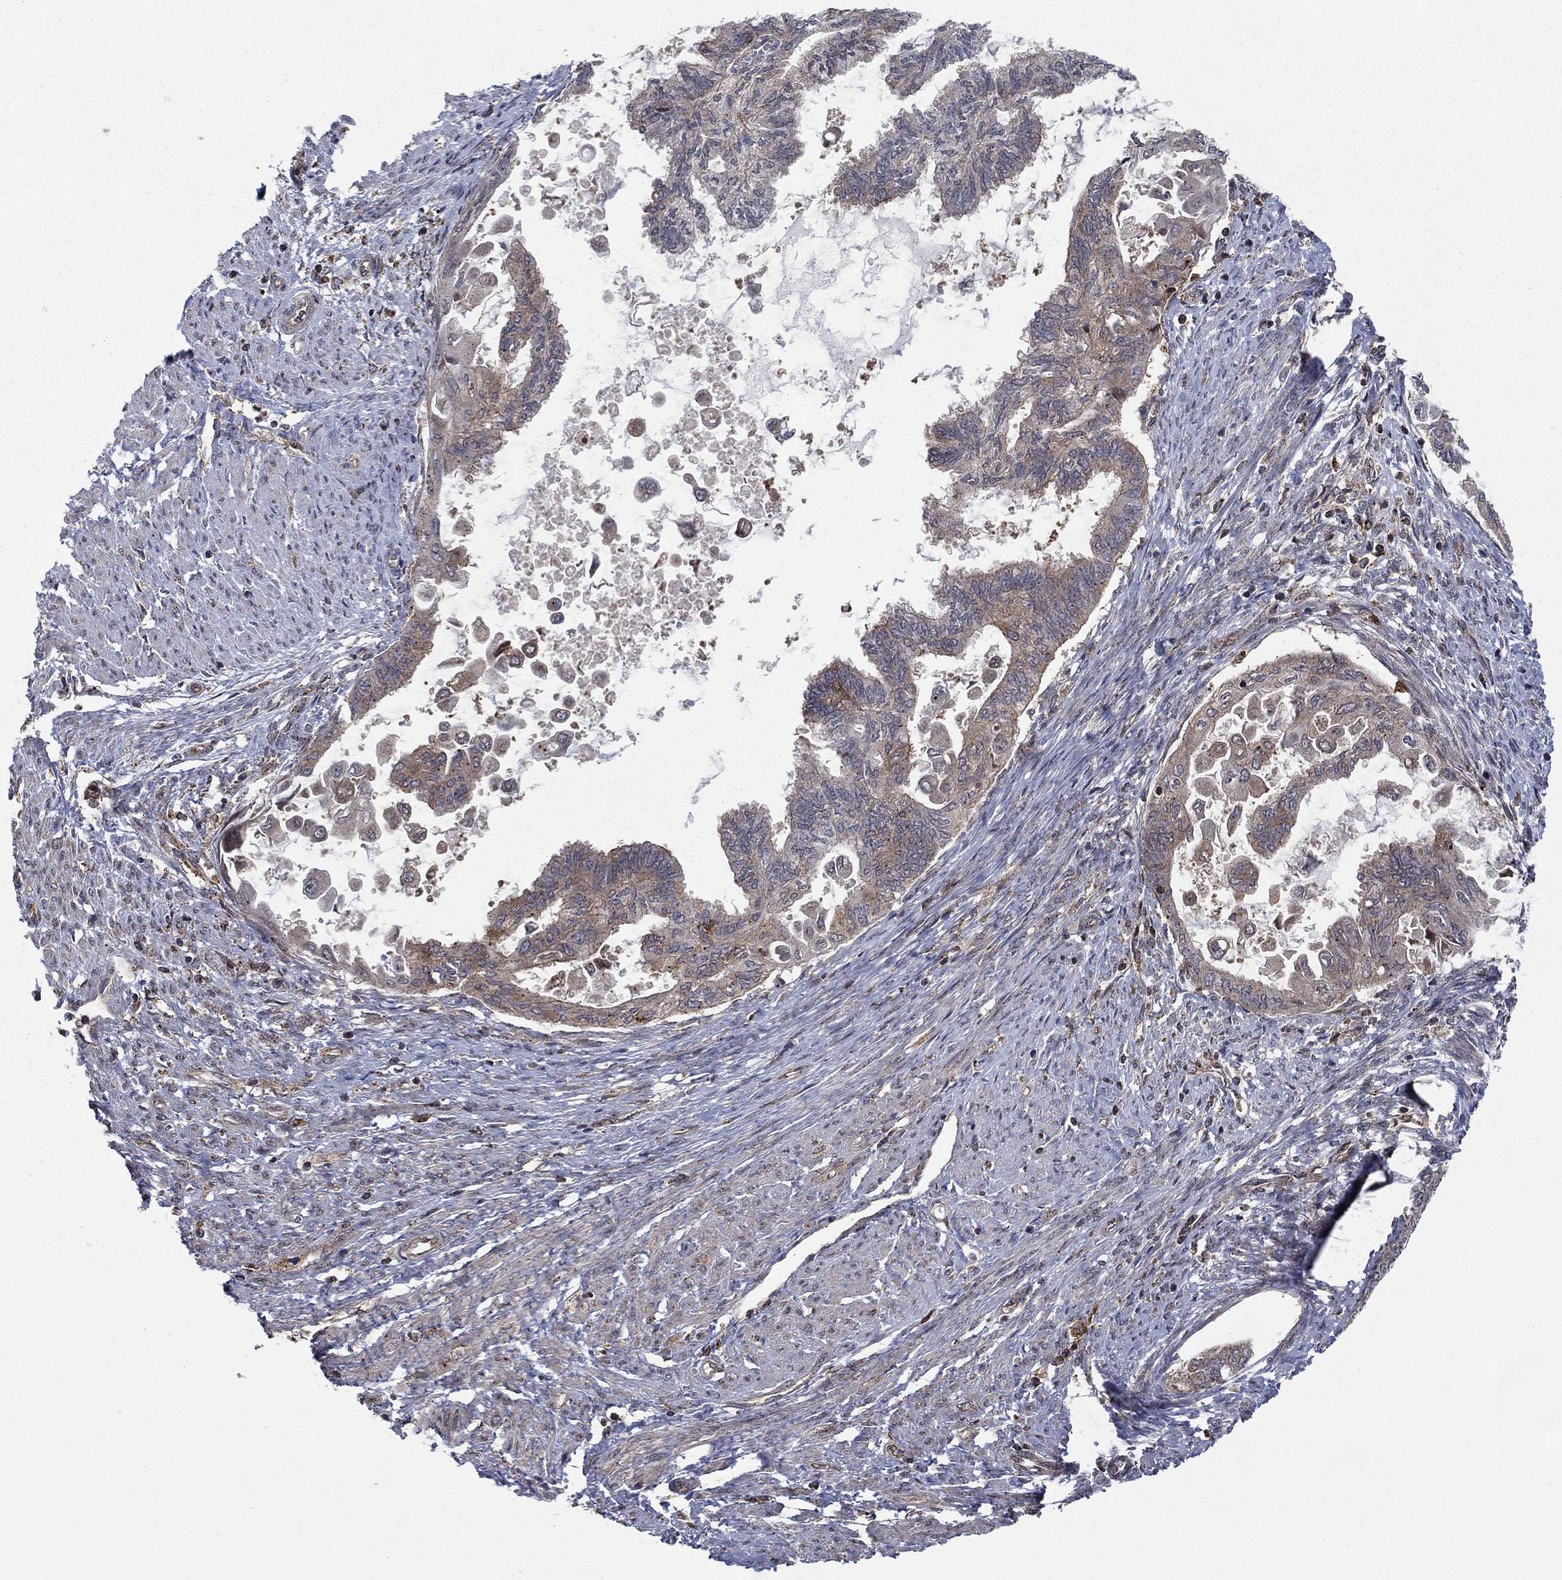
{"staining": {"intensity": "negative", "quantity": "none", "location": "none"}, "tissue": "endometrial cancer", "cell_type": "Tumor cells", "image_type": "cancer", "snomed": [{"axis": "morphology", "description": "Adenocarcinoma, NOS"}, {"axis": "topography", "description": "Endometrium"}], "caption": "The micrograph displays no significant positivity in tumor cells of adenocarcinoma (endometrial).", "gene": "IFI35", "patient": {"sex": "female", "age": 86}}